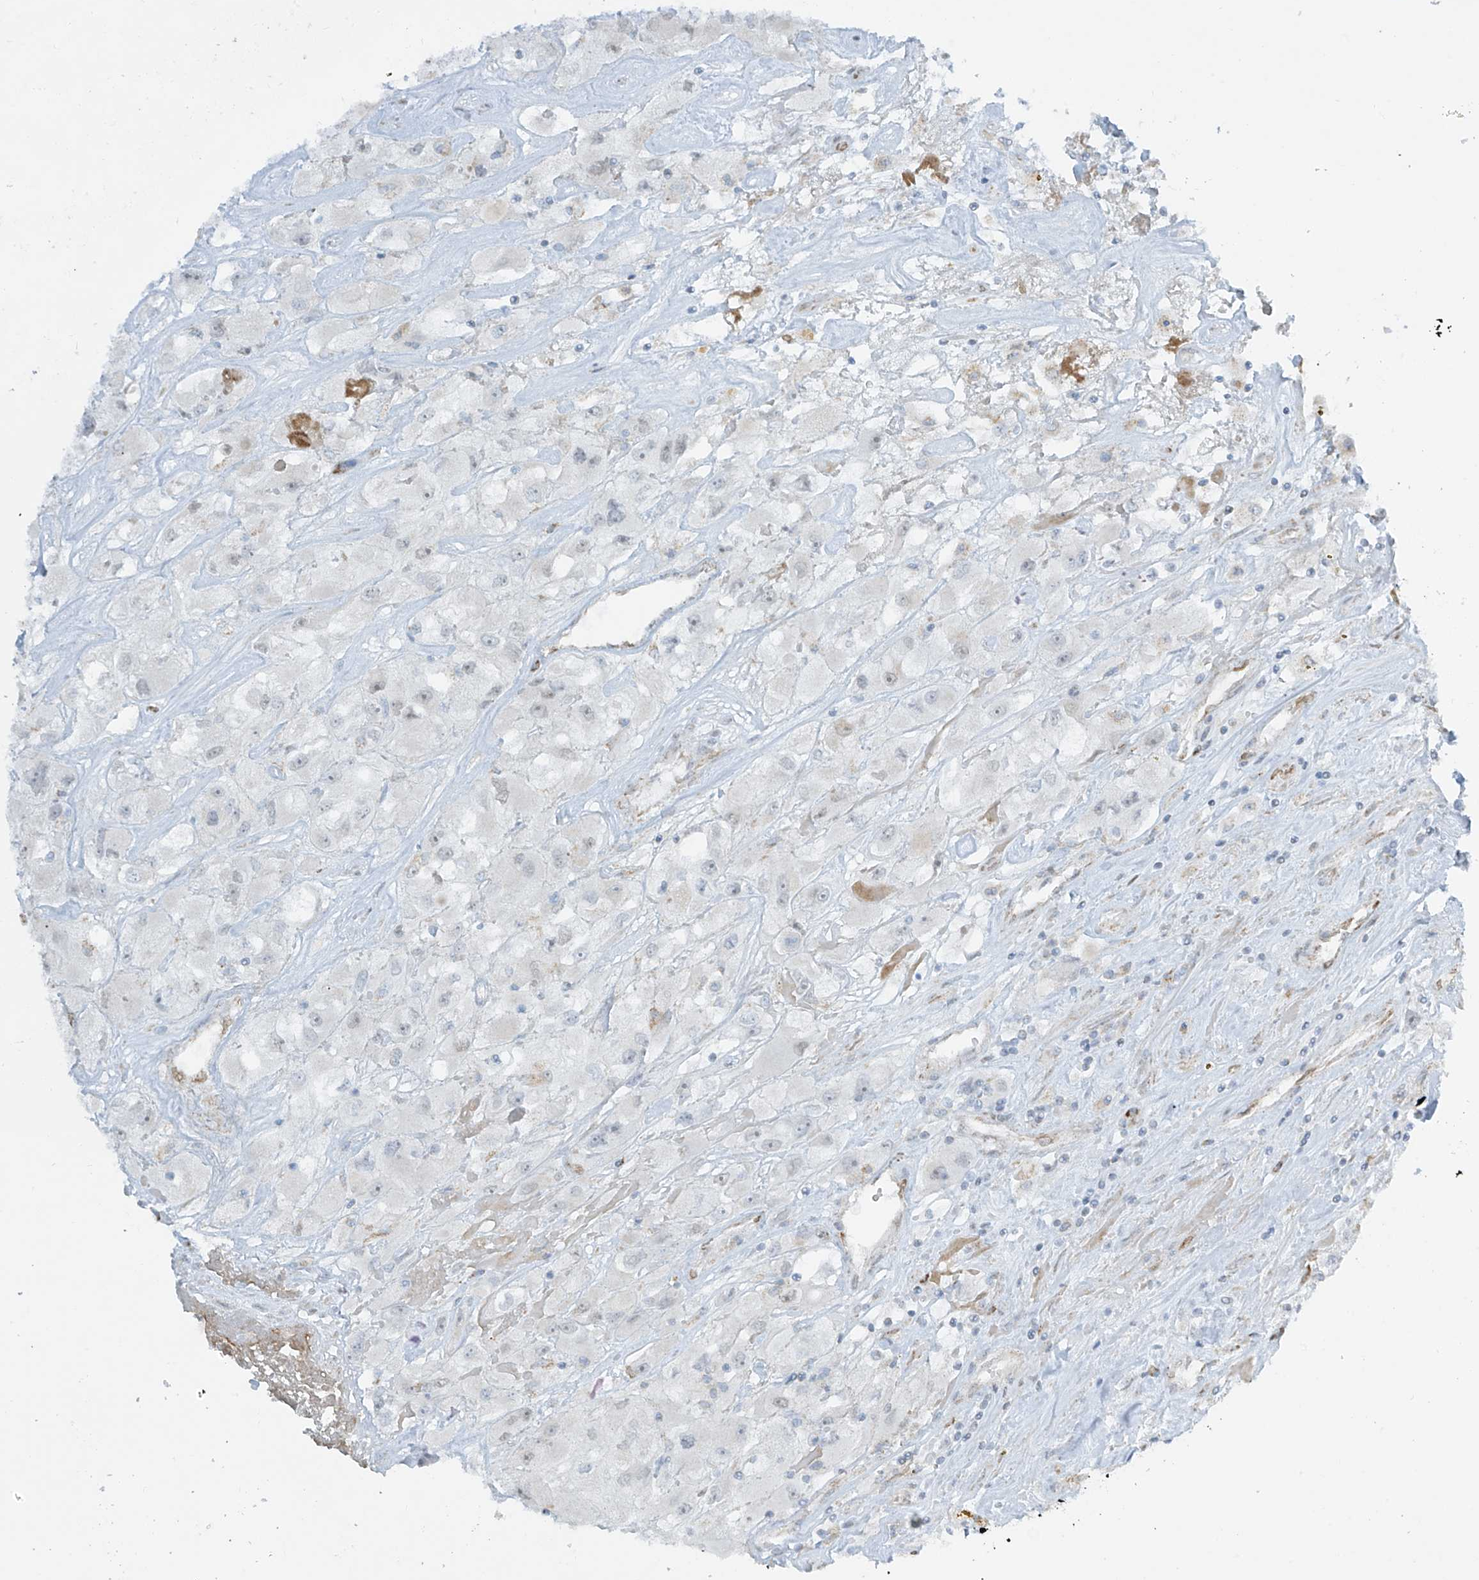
{"staining": {"intensity": "negative", "quantity": "none", "location": "none"}, "tissue": "renal cancer", "cell_type": "Tumor cells", "image_type": "cancer", "snomed": [{"axis": "morphology", "description": "Adenocarcinoma, NOS"}, {"axis": "topography", "description": "Kidney"}], "caption": "This is an immunohistochemistry histopathology image of human renal adenocarcinoma. There is no expression in tumor cells.", "gene": "SMDT1", "patient": {"sex": "female", "age": 52}}